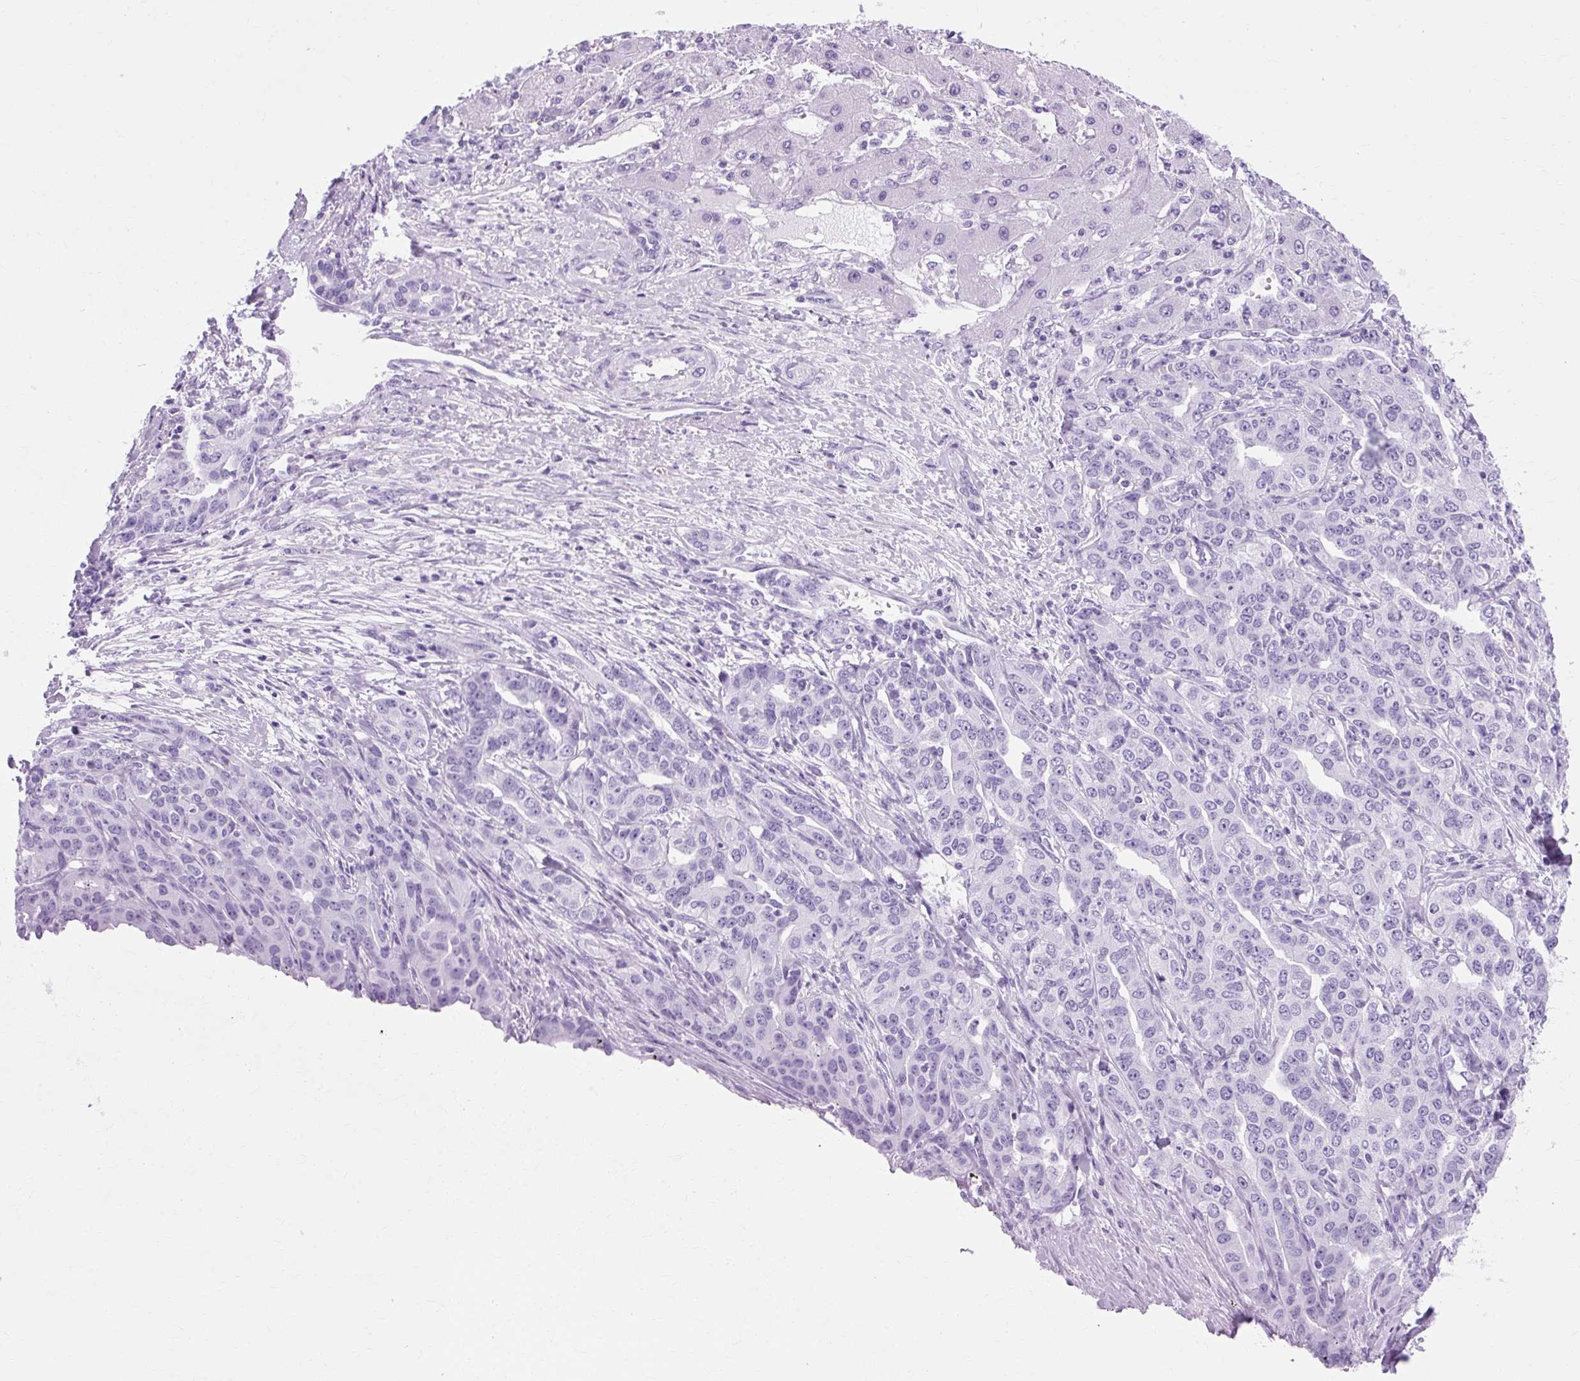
{"staining": {"intensity": "negative", "quantity": "none", "location": "none"}, "tissue": "liver cancer", "cell_type": "Tumor cells", "image_type": "cancer", "snomed": [{"axis": "morphology", "description": "Cholangiocarcinoma"}, {"axis": "topography", "description": "Liver"}], "caption": "A high-resolution histopathology image shows immunohistochemistry (IHC) staining of liver cholangiocarcinoma, which exhibits no significant positivity in tumor cells.", "gene": "RYBP", "patient": {"sex": "male", "age": 59}}